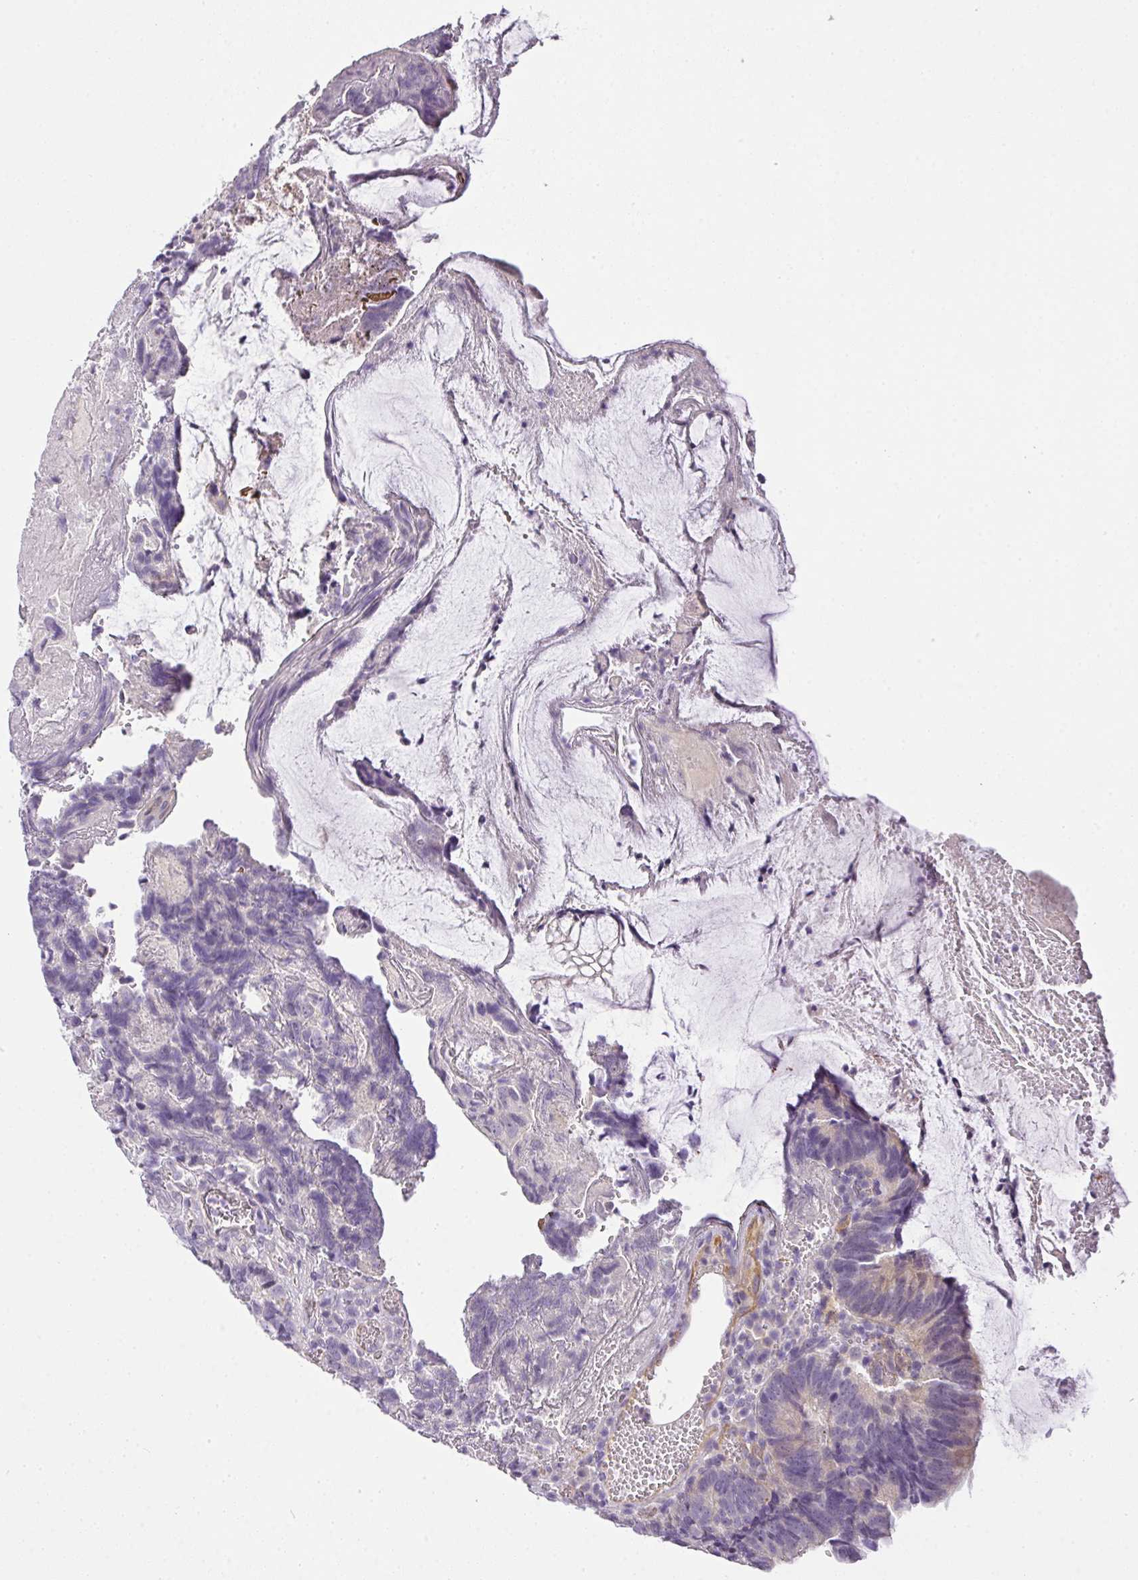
{"staining": {"intensity": "negative", "quantity": "none", "location": "none"}, "tissue": "colorectal cancer", "cell_type": "Tumor cells", "image_type": "cancer", "snomed": [{"axis": "morphology", "description": "Adenocarcinoma, NOS"}, {"axis": "topography", "description": "Colon"}], "caption": "A histopathology image of human colorectal adenocarcinoma is negative for staining in tumor cells.", "gene": "RAX2", "patient": {"sex": "female", "age": 67}}